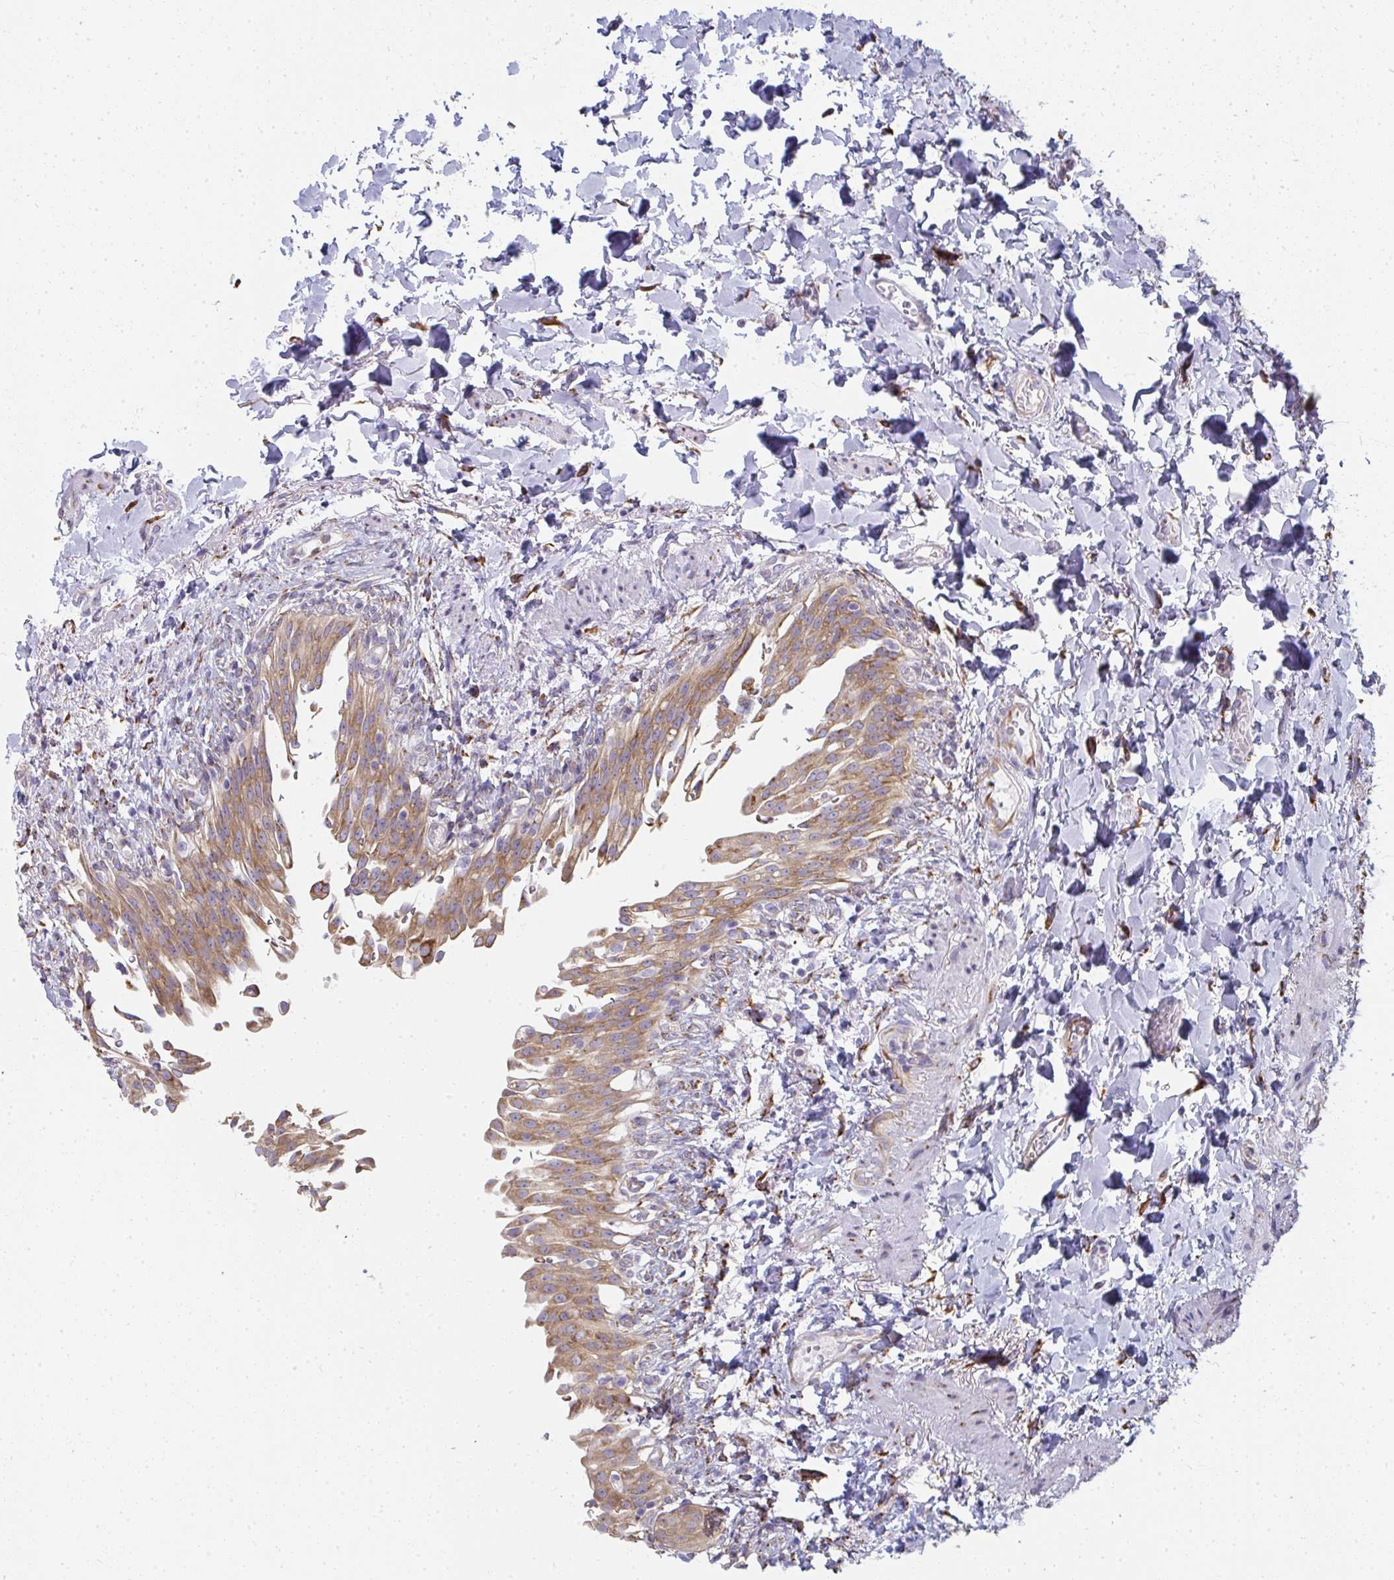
{"staining": {"intensity": "moderate", "quantity": ">75%", "location": "cytoplasmic/membranous"}, "tissue": "urinary bladder", "cell_type": "Urothelial cells", "image_type": "normal", "snomed": [{"axis": "morphology", "description": "Normal tissue, NOS"}, {"axis": "topography", "description": "Urinary bladder"}, {"axis": "topography", "description": "Peripheral nerve tissue"}], "caption": "This photomicrograph reveals normal urinary bladder stained with immunohistochemistry to label a protein in brown. The cytoplasmic/membranous of urothelial cells show moderate positivity for the protein. Nuclei are counter-stained blue.", "gene": "SHROOM1", "patient": {"sex": "female", "age": 60}}